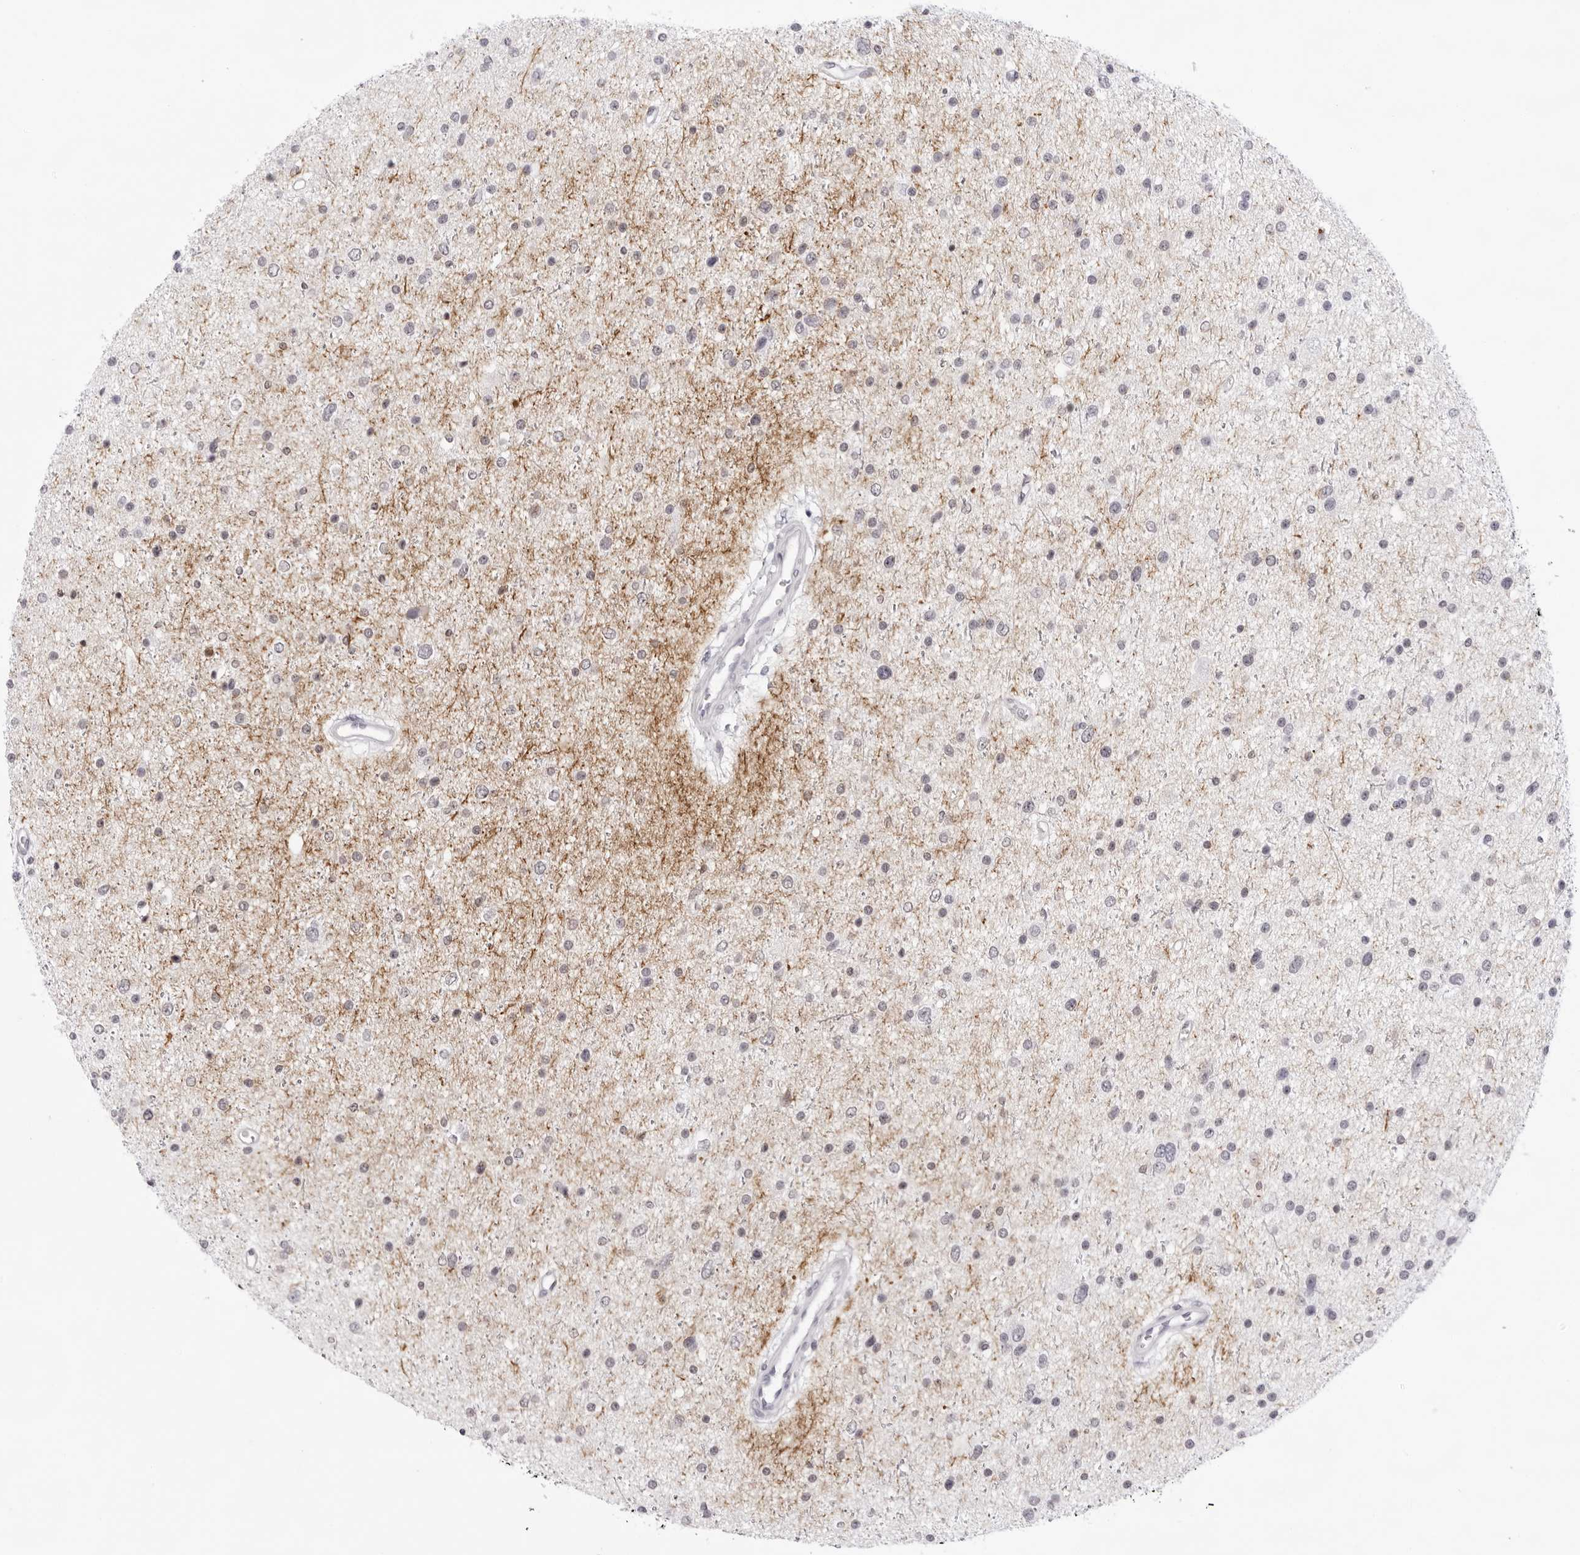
{"staining": {"intensity": "negative", "quantity": "none", "location": "none"}, "tissue": "glioma", "cell_type": "Tumor cells", "image_type": "cancer", "snomed": [{"axis": "morphology", "description": "Glioma, malignant, Low grade"}, {"axis": "topography", "description": "Brain"}], "caption": "High power microscopy photomicrograph of an IHC micrograph of glioma, revealing no significant positivity in tumor cells. Nuclei are stained in blue.", "gene": "SPTA1", "patient": {"sex": "female", "age": 37}}